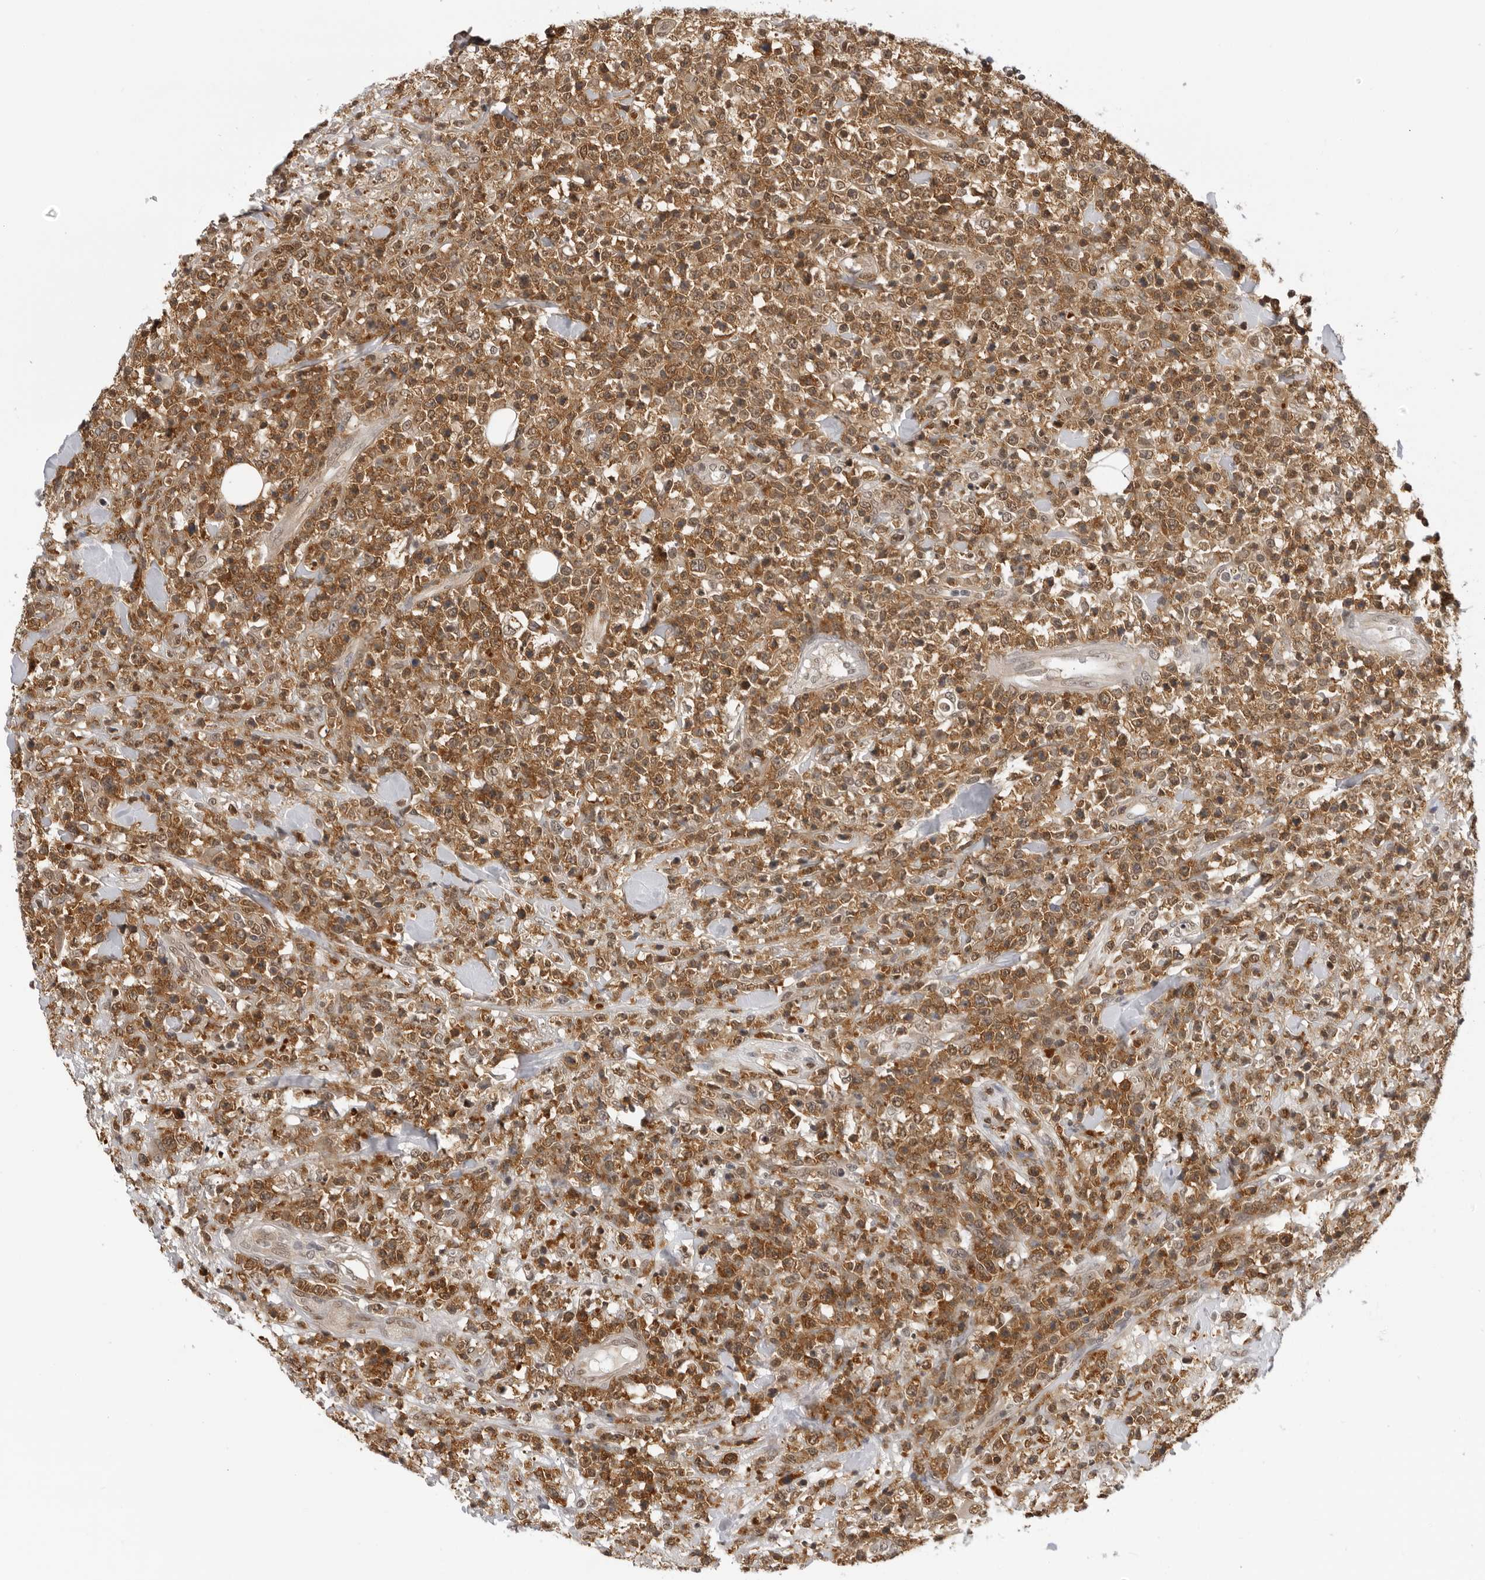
{"staining": {"intensity": "moderate", "quantity": ">75%", "location": "cytoplasmic/membranous,nuclear"}, "tissue": "lymphoma", "cell_type": "Tumor cells", "image_type": "cancer", "snomed": [{"axis": "morphology", "description": "Malignant lymphoma, non-Hodgkin's type, High grade"}, {"axis": "topography", "description": "Colon"}], "caption": "This photomicrograph exhibits immunohistochemistry staining of lymphoma, with medium moderate cytoplasmic/membranous and nuclear expression in about >75% of tumor cells.", "gene": "WDR77", "patient": {"sex": "female", "age": 53}}